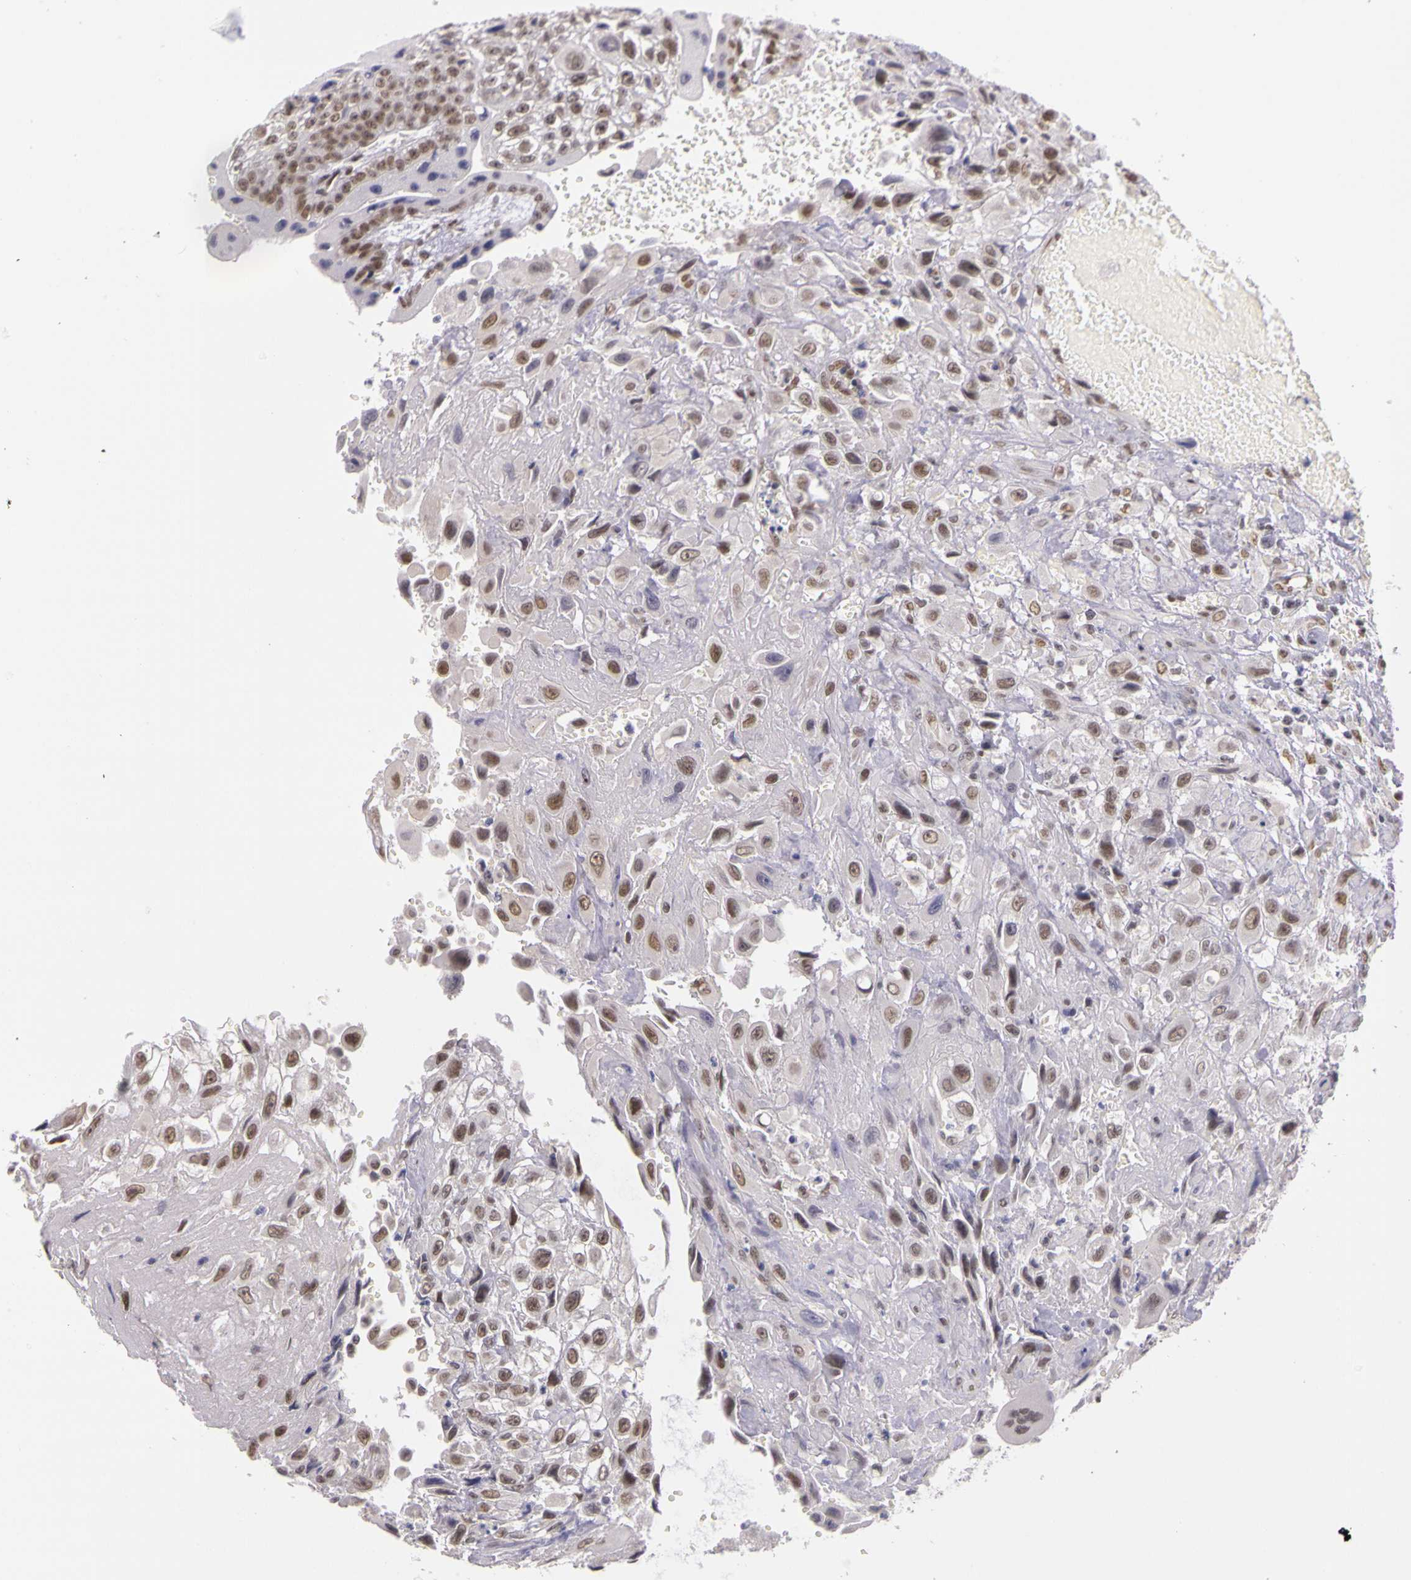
{"staining": {"intensity": "moderate", "quantity": "25%-75%", "location": "nuclear"}, "tissue": "placenta", "cell_type": "Decidual cells", "image_type": "normal", "snomed": [{"axis": "morphology", "description": "Normal tissue, NOS"}, {"axis": "topography", "description": "Placenta"}], "caption": "IHC micrograph of benign human placenta stained for a protein (brown), which demonstrates medium levels of moderate nuclear positivity in about 25%-75% of decidual cells.", "gene": "WDR13", "patient": {"sex": "female", "age": 34}}